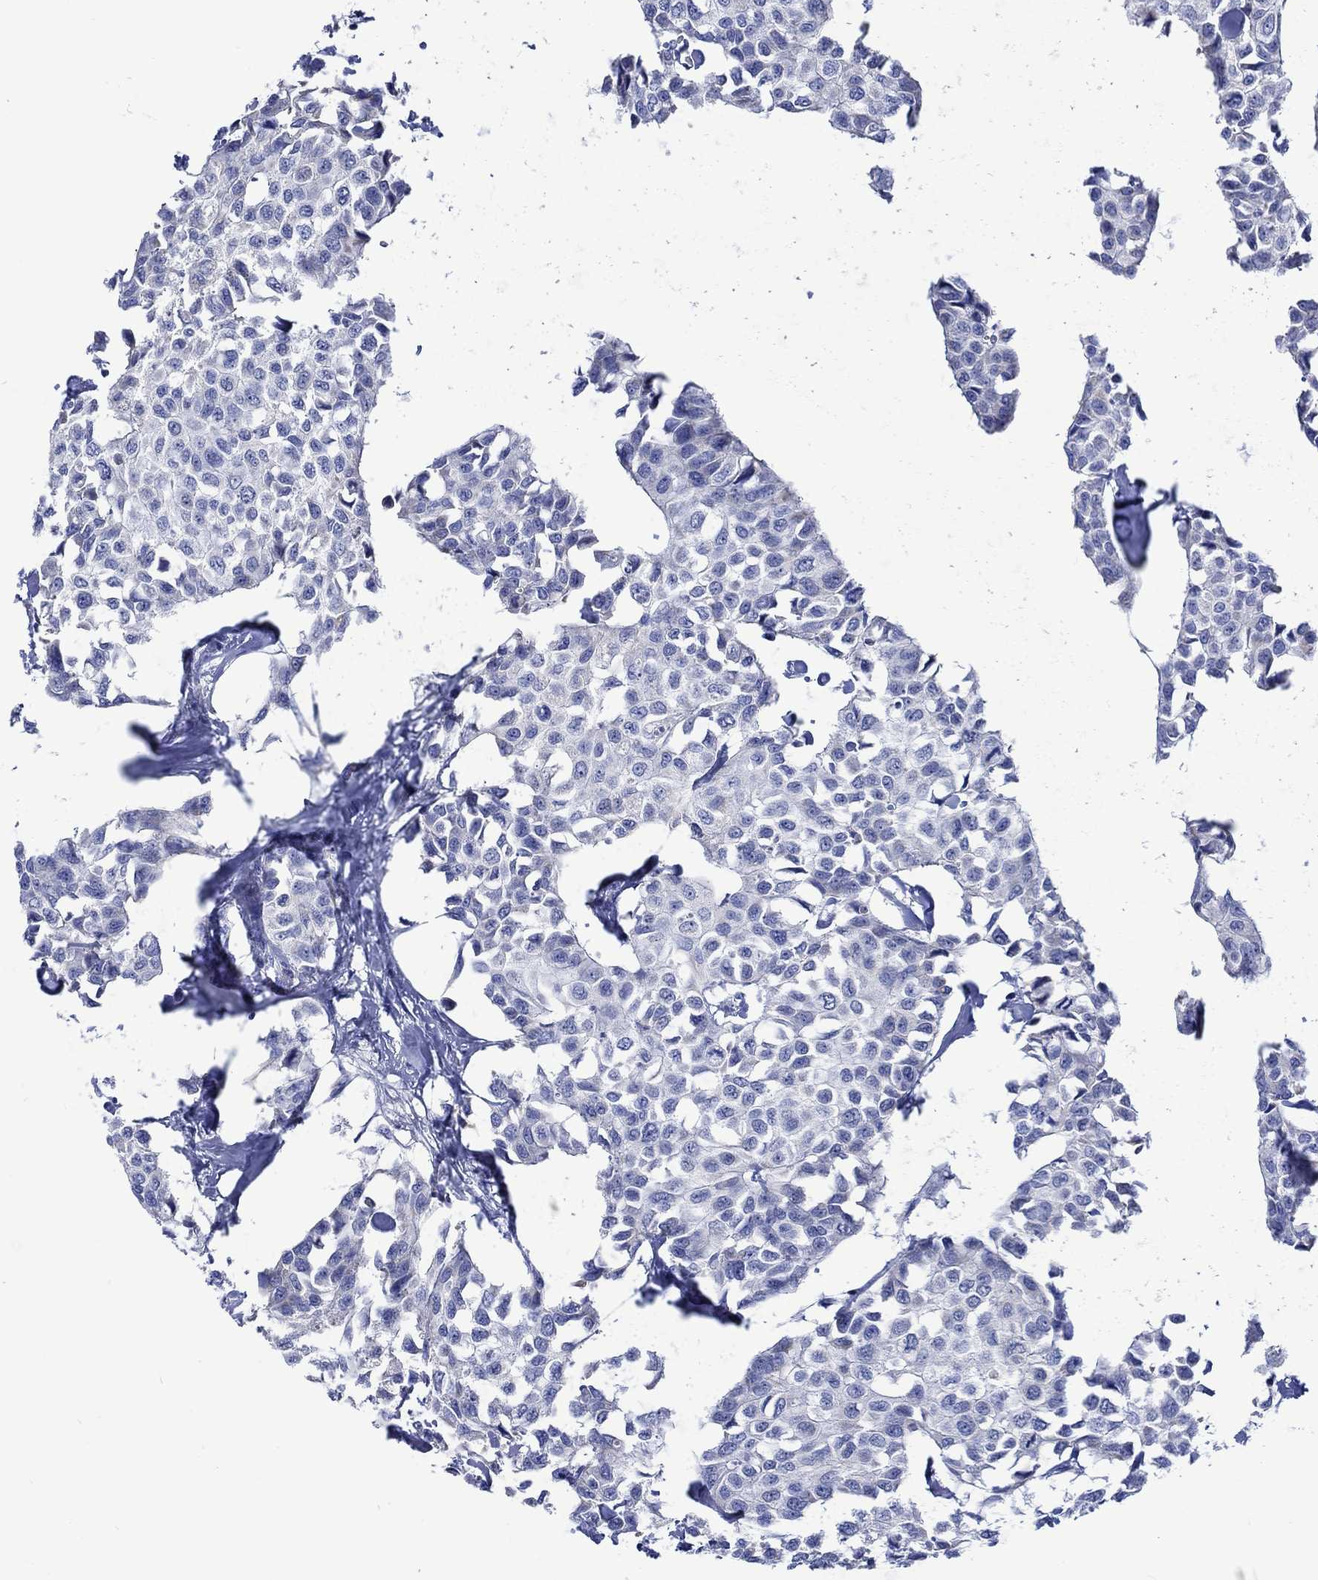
{"staining": {"intensity": "negative", "quantity": "none", "location": "none"}, "tissue": "breast cancer", "cell_type": "Tumor cells", "image_type": "cancer", "snomed": [{"axis": "morphology", "description": "Duct carcinoma"}, {"axis": "topography", "description": "Breast"}], "caption": "Protein analysis of breast cancer displays no significant staining in tumor cells.", "gene": "CPLX2", "patient": {"sex": "female", "age": 80}}